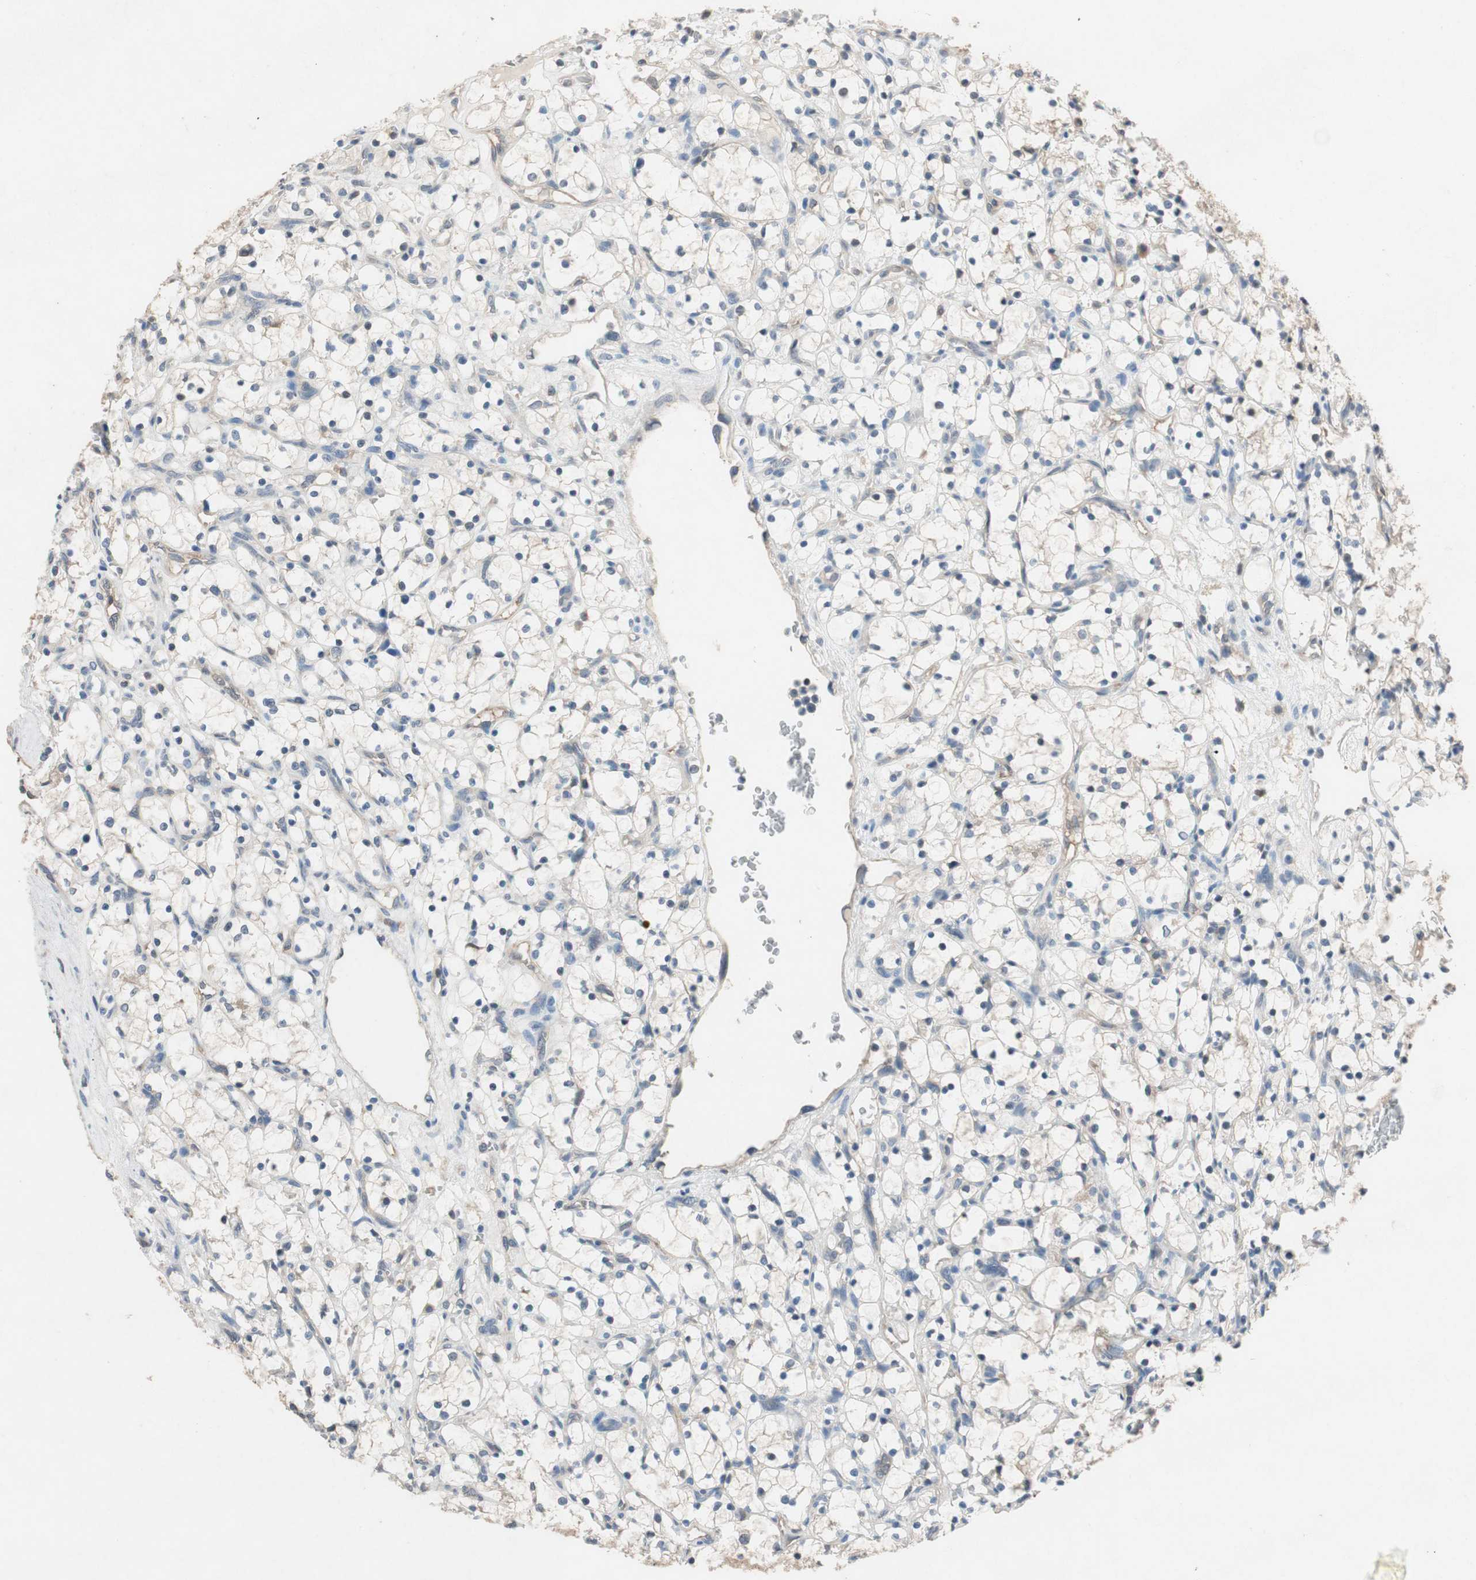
{"staining": {"intensity": "negative", "quantity": "none", "location": "none"}, "tissue": "renal cancer", "cell_type": "Tumor cells", "image_type": "cancer", "snomed": [{"axis": "morphology", "description": "Adenocarcinoma, NOS"}, {"axis": "topography", "description": "Kidney"}], "caption": "Renal adenocarcinoma was stained to show a protein in brown. There is no significant staining in tumor cells.", "gene": "SERPINB5", "patient": {"sex": "female", "age": 69}}